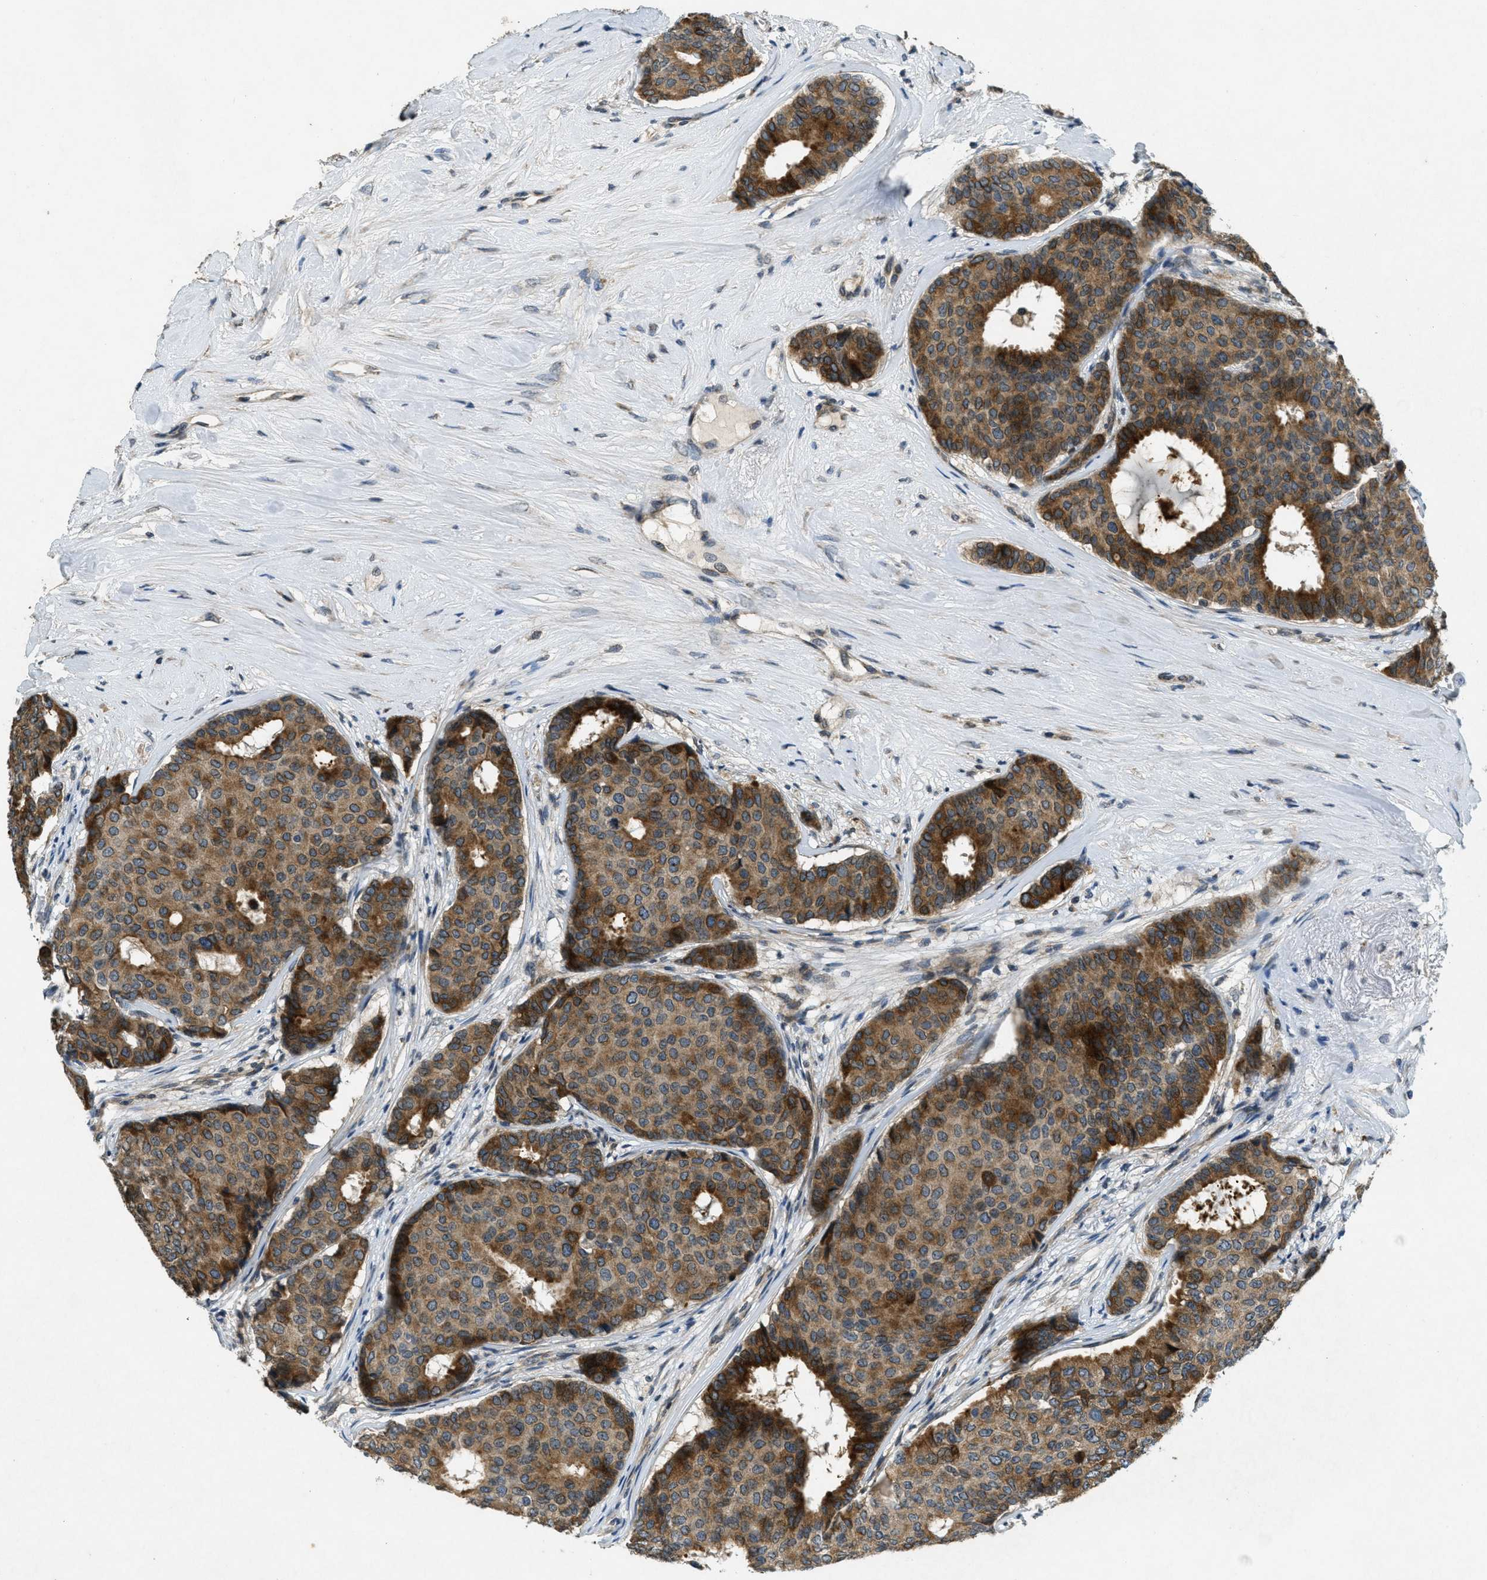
{"staining": {"intensity": "strong", "quantity": ">75%", "location": "cytoplasmic/membranous"}, "tissue": "breast cancer", "cell_type": "Tumor cells", "image_type": "cancer", "snomed": [{"axis": "morphology", "description": "Duct carcinoma"}, {"axis": "topography", "description": "Breast"}], "caption": "An image of human breast cancer (infiltrating ductal carcinoma) stained for a protein demonstrates strong cytoplasmic/membranous brown staining in tumor cells.", "gene": "RAB3D", "patient": {"sex": "female", "age": 75}}